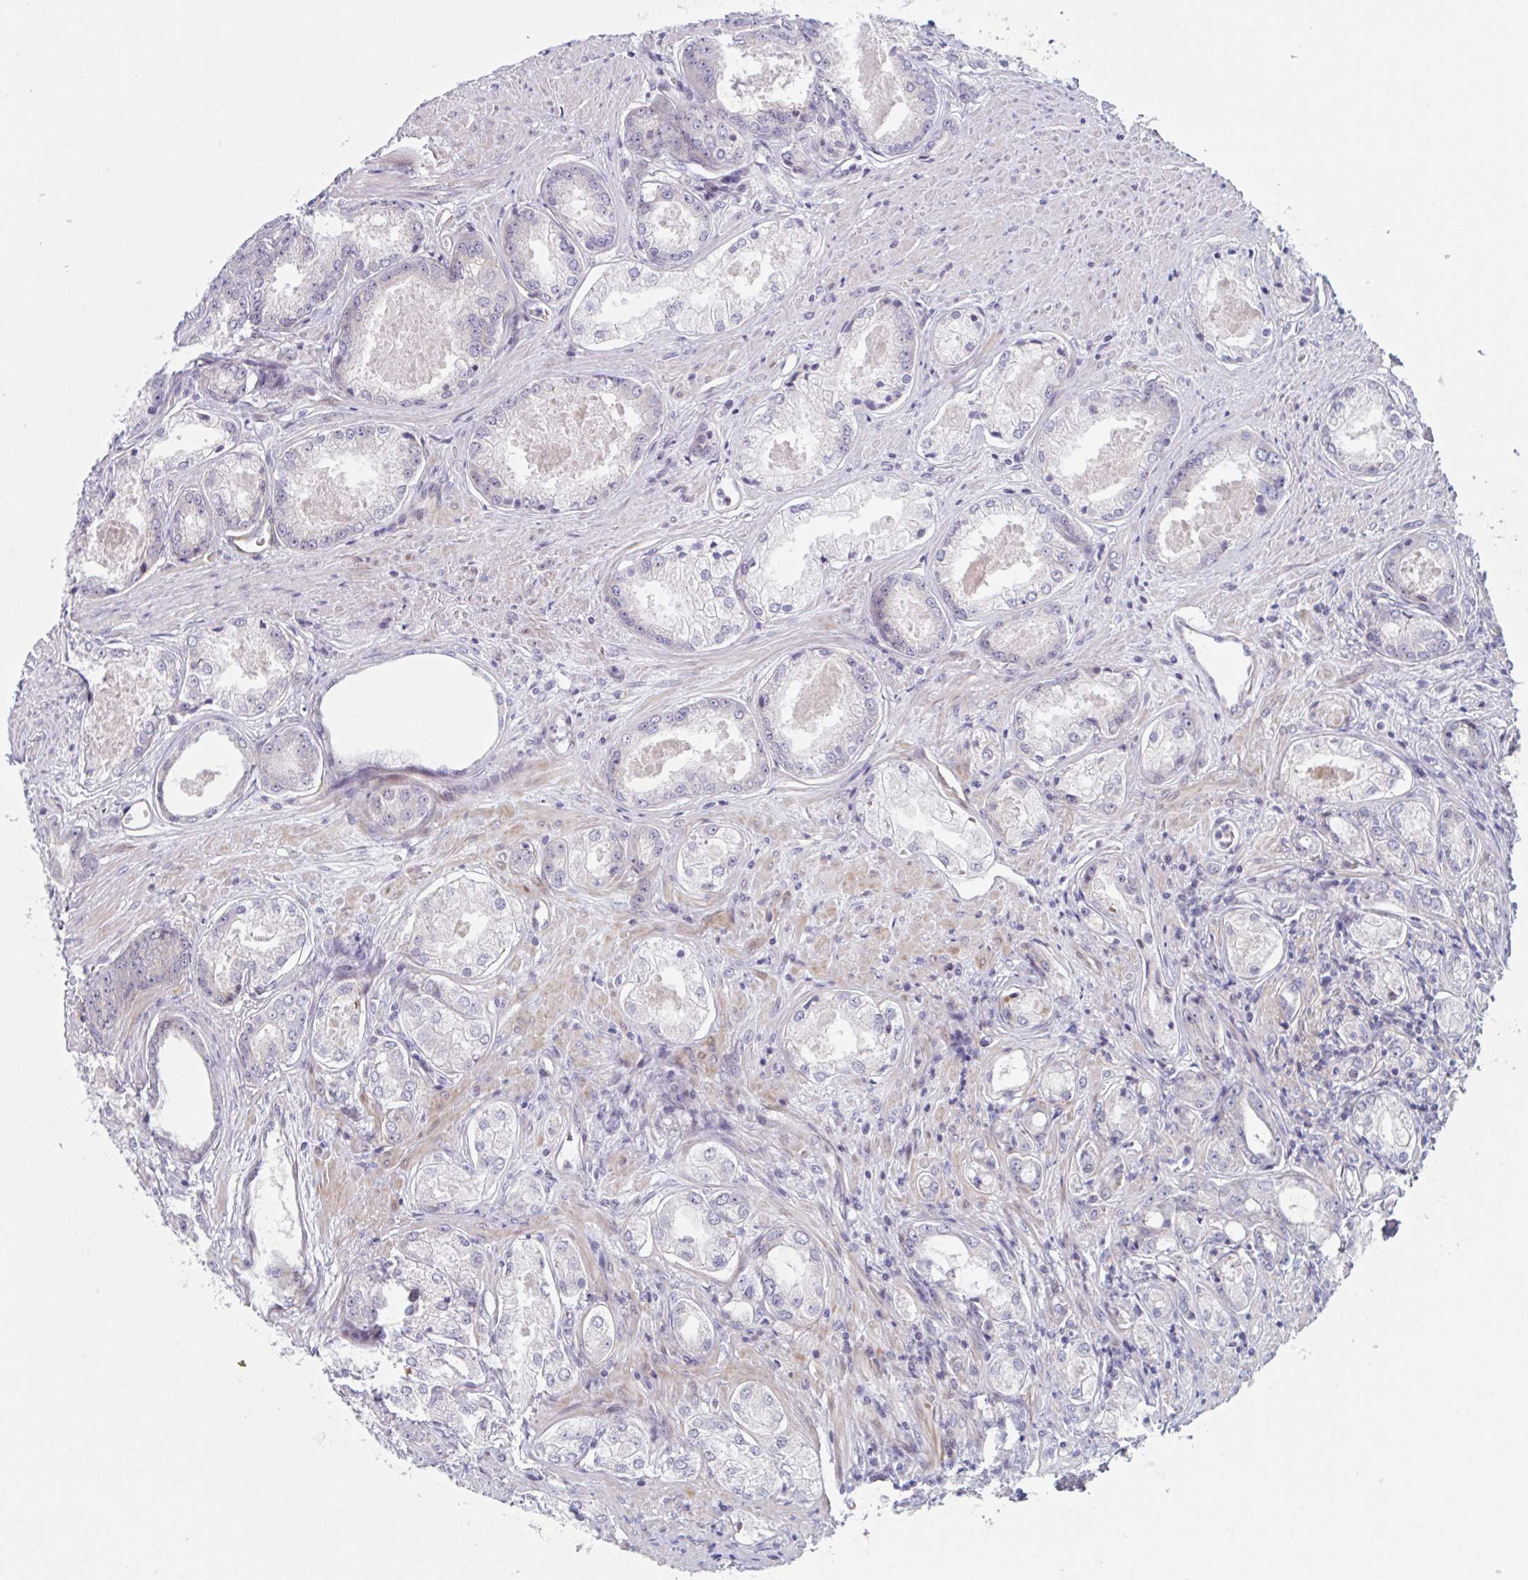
{"staining": {"intensity": "negative", "quantity": "none", "location": "none"}, "tissue": "prostate cancer", "cell_type": "Tumor cells", "image_type": "cancer", "snomed": [{"axis": "morphology", "description": "Adenocarcinoma, Low grade"}, {"axis": "topography", "description": "Prostate"}], "caption": "This is a image of IHC staining of prostate cancer (adenocarcinoma (low-grade)), which shows no positivity in tumor cells.", "gene": "DUXA", "patient": {"sex": "male", "age": 68}}